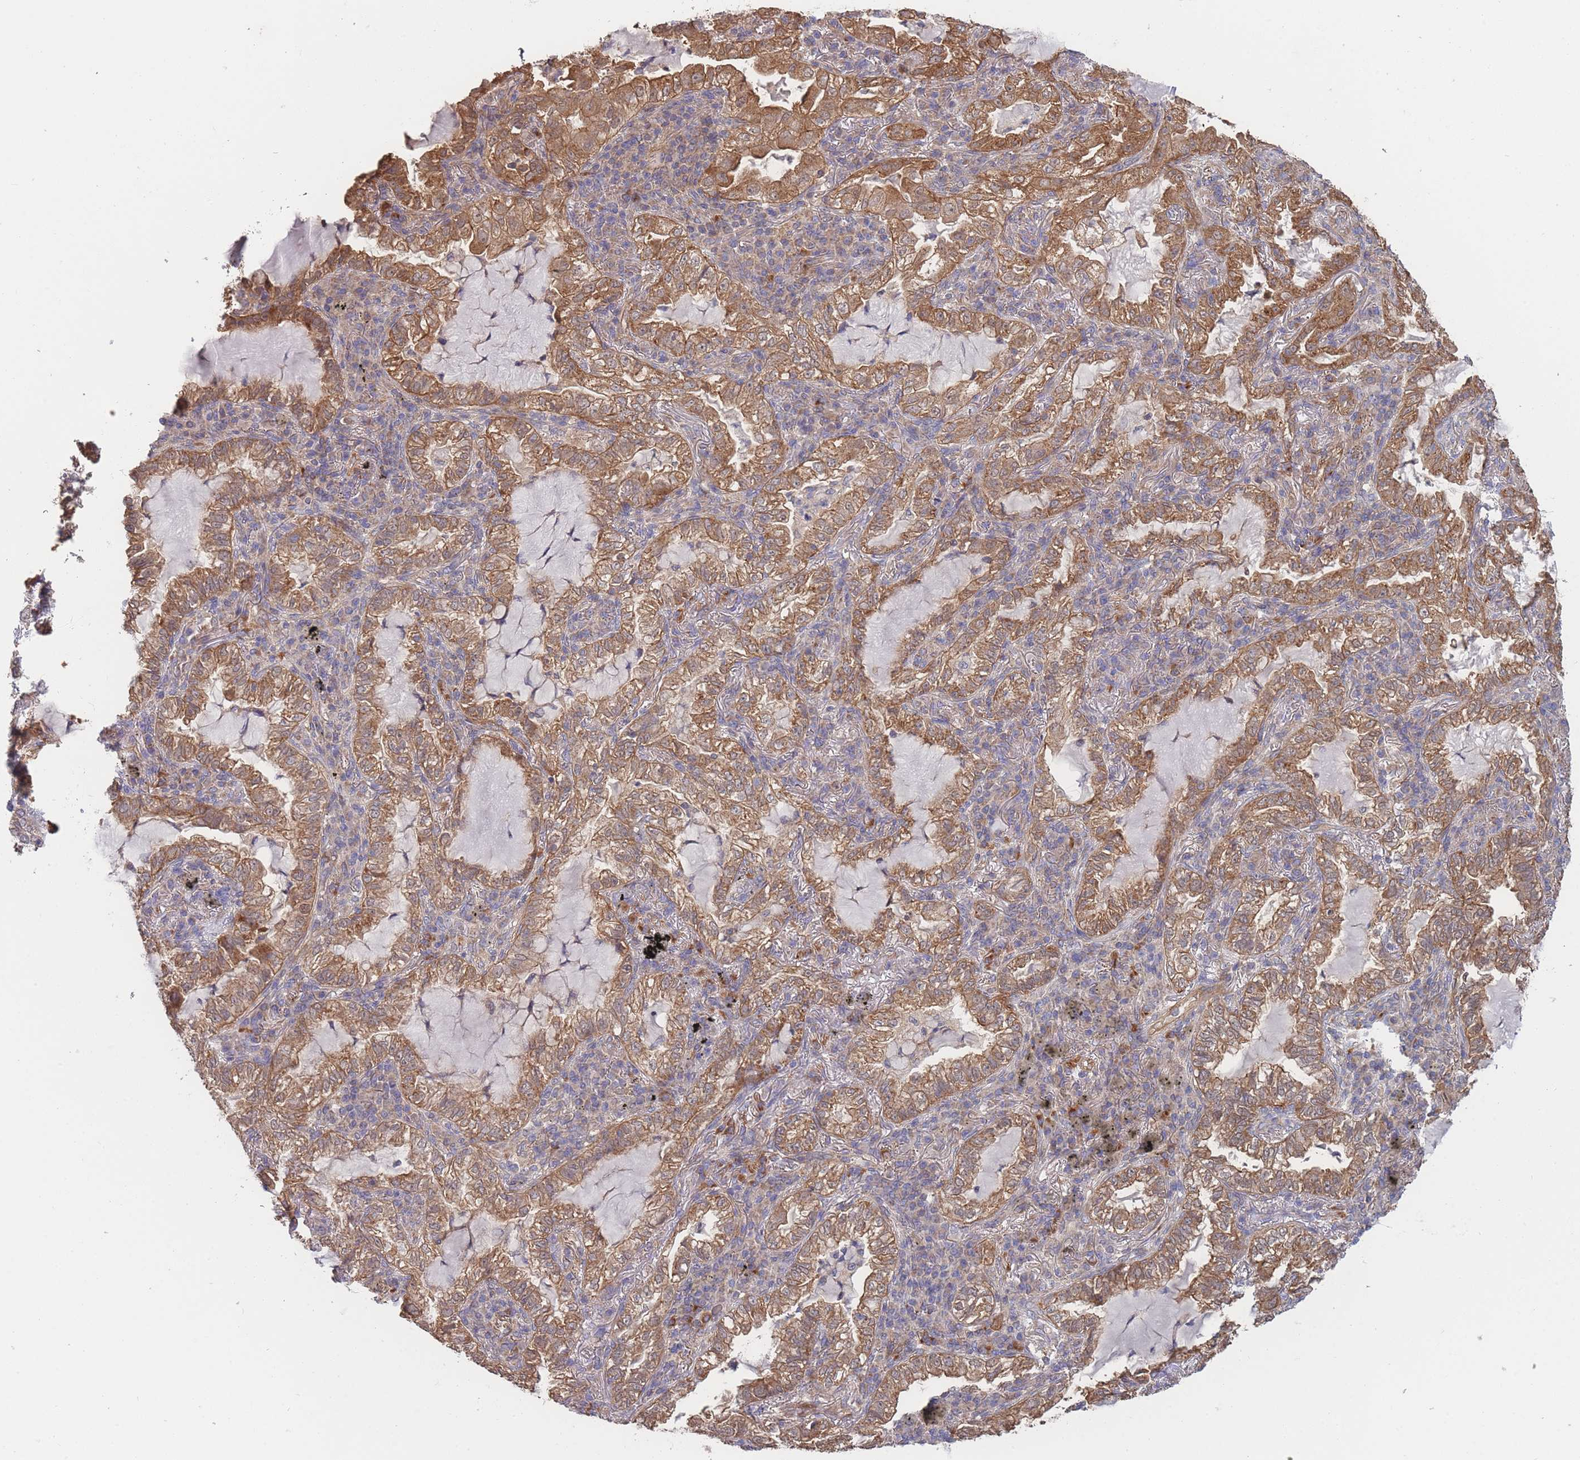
{"staining": {"intensity": "moderate", "quantity": ">75%", "location": "cytoplasmic/membranous"}, "tissue": "lung cancer", "cell_type": "Tumor cells", "image_type": "cancer", "snomed": [{"axis": "morphology", "description": "Adenocarcinoma, NOS"}, {"axis": "topography", "description": "Lung"}], "caption": "Human lung cancer stained with a protein marker demonstrates moderate staining in tumor cells.", "gene": "MRPS18B", "patient": {"sex": "female", "age": 73}}